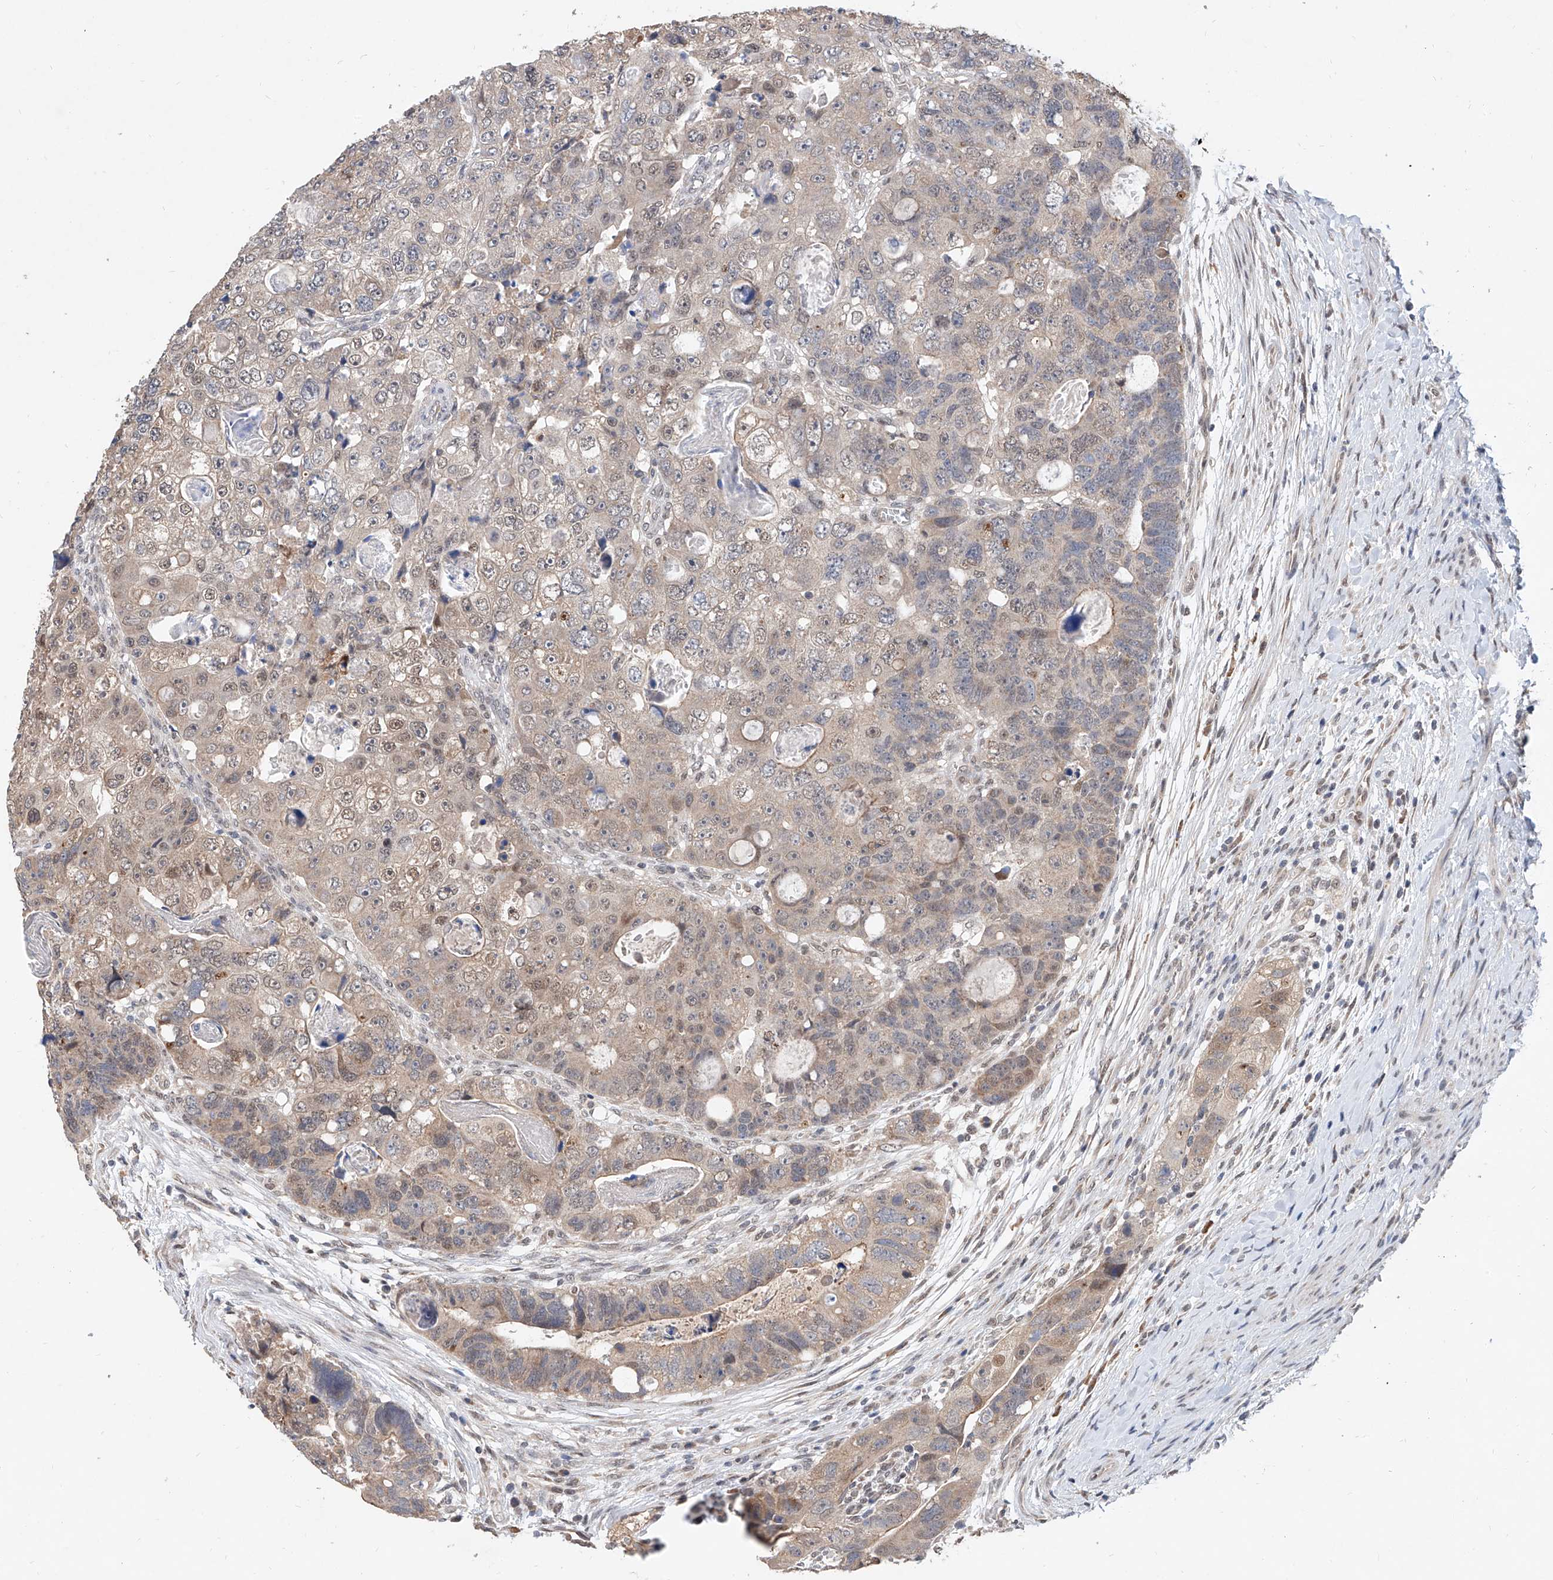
{"staining": {"intensity": "negative", "quantity": "none", "location": "none"}, "tissue": "colorectal cancer", "cell_type": "Tumor cells", "image_type": "cancer", "snomed": [{"axis": "morphology", "description": "Adenocarcinoma, NOS"}, {"axis": "topography", "description": "Rectum"}], "caption": "IHC image of neoplastic tissue: human colorectal cancer (adenocarcinoma) stained with DAB exhibits no significant protein positivity in tumor cells. (Brightfield microscopy of DAB (3,3'-diaminobenzidine) IHC at high magnification).", "gene": "CARMIL3", "patient": {"sex": "male", "age": 59}}